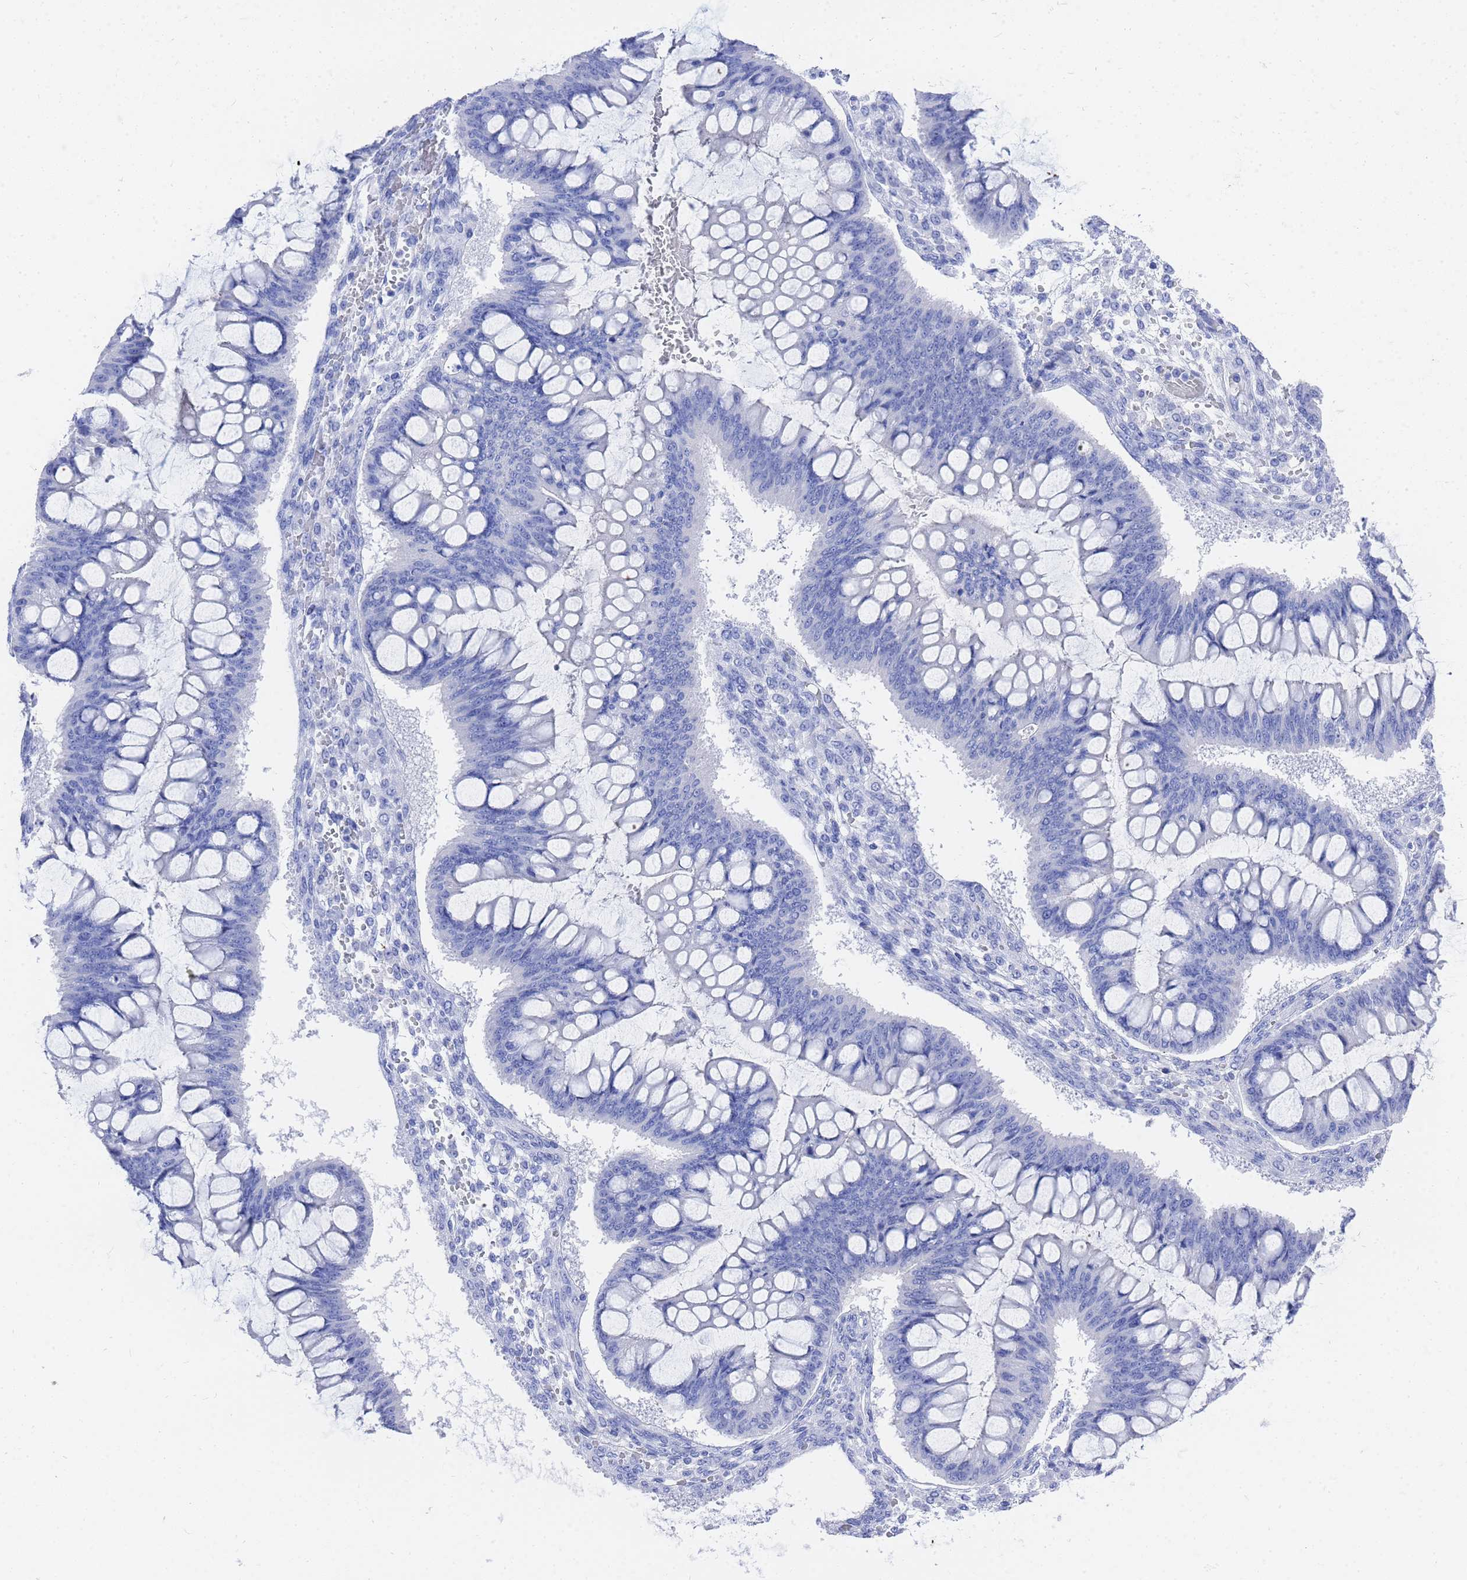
{"staining": {"intensity": "negative", "quantity": "none", "location": "none"}, "tissue": "ovarian cancer", "cell_type": "Tumor cells", "image_type": "cancer", "snomed": [{"axis": "morphology", "description": "Cystadenocarcinoma, mucinous, NOS"}, {"axis": "topography", "description": "Ovary"}], "caption": "Tumor cells show no significant expression in mucinous cystadenocarcinoma (ovarian). Brightfield microscopy of IHC stained with DAB (3,3'-diaminobenzidine) (brown) and hematoxylin (blue), captured at high magnification.", "gene": "GGT1", "patient": {"sex": "female", "age": 73}}